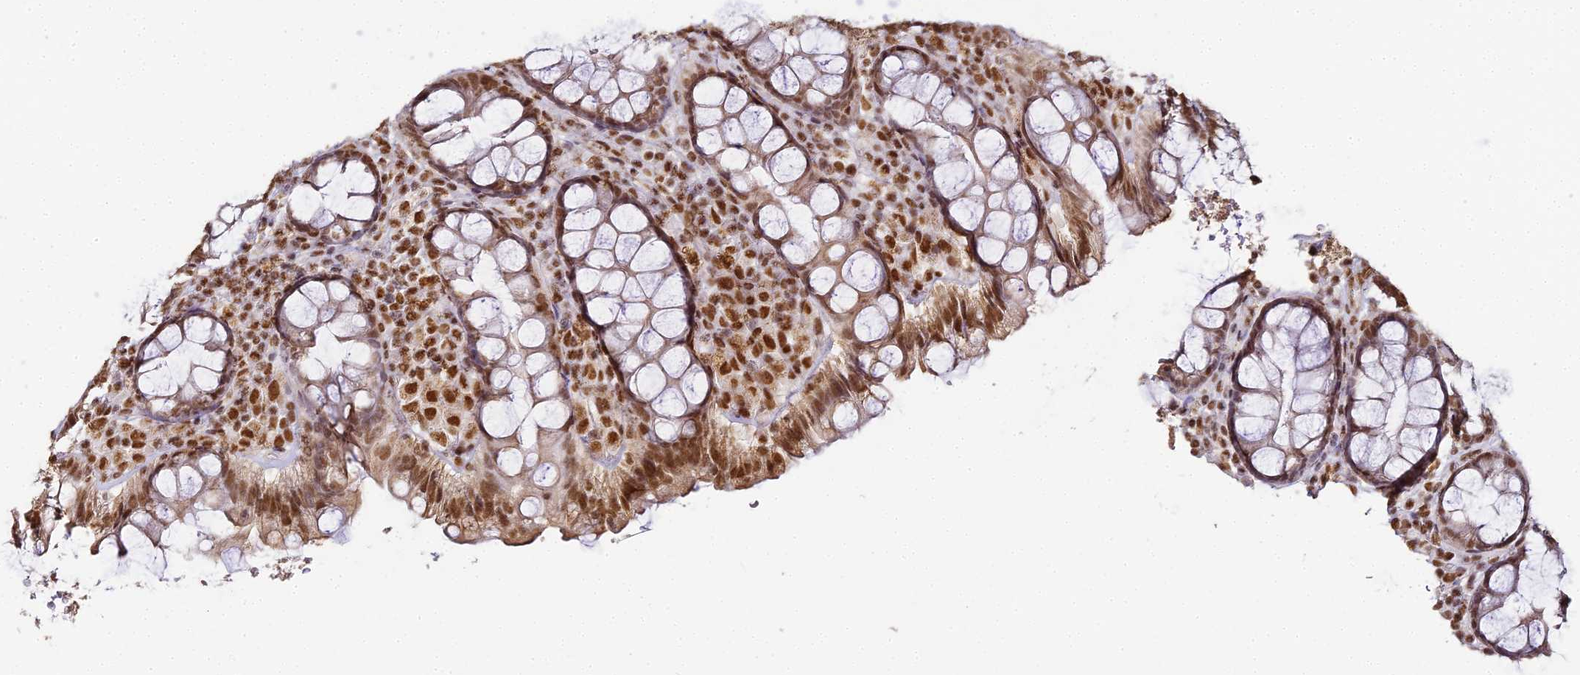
{"staining": {"intensity": "strong", "quantity": ">75%", "location": "cytoplasmic/membranous,nuclear"}, "tissue": "rectum", "cell_type": "Glandular cells", "image_type": "normal", "snomed": [{"axis": "morphology", "description": "Normal tissue, NOS"}, {"axis": "topography", "description": "Rectum"}], "caption": "Strong cytoplasmic/membranous,nuclear expression for a protein is present in about >75% of glandular cells of benign rectum using IHC.", "gene": "HNRNPA1", "patient": {"sex": "male", "age": 83}}